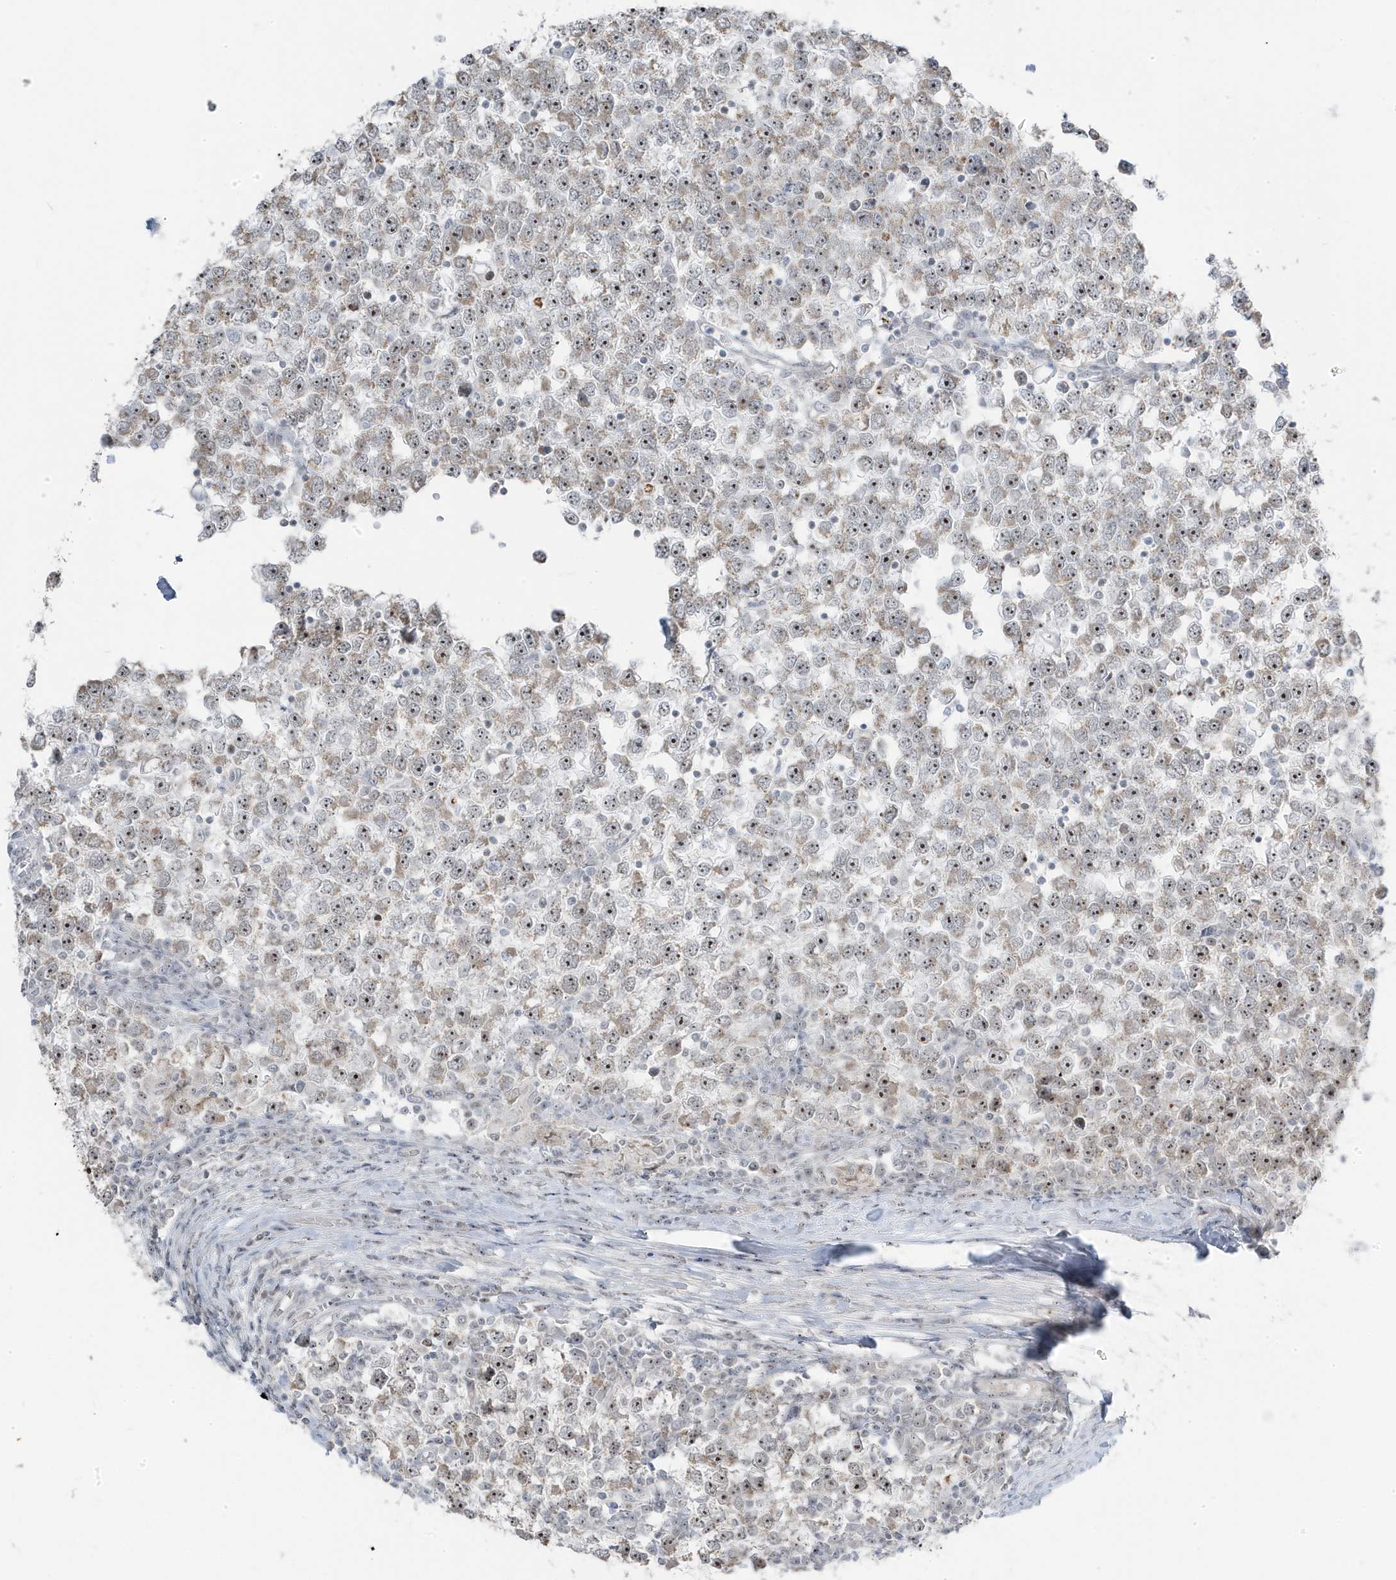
{"staining": {"intensity": "moderate", "quantity": "25%-75%", "location": "nuclear"}, "tissue": "testis cancer", "cell_type": "Tumor cells", "image_type": "cancer", "snomed": [{"axis": "morphology", "description": "Seminoma, NOS"}, {"axis": "topography", "description": "Testis"}], "caption": "The immunohistochemical stain highlights moderate nuclear expression in tumor cells of seminoma (testis) tissue.", "gene": "TSEN15", "patient": {"sex": "male", "age": 65}}